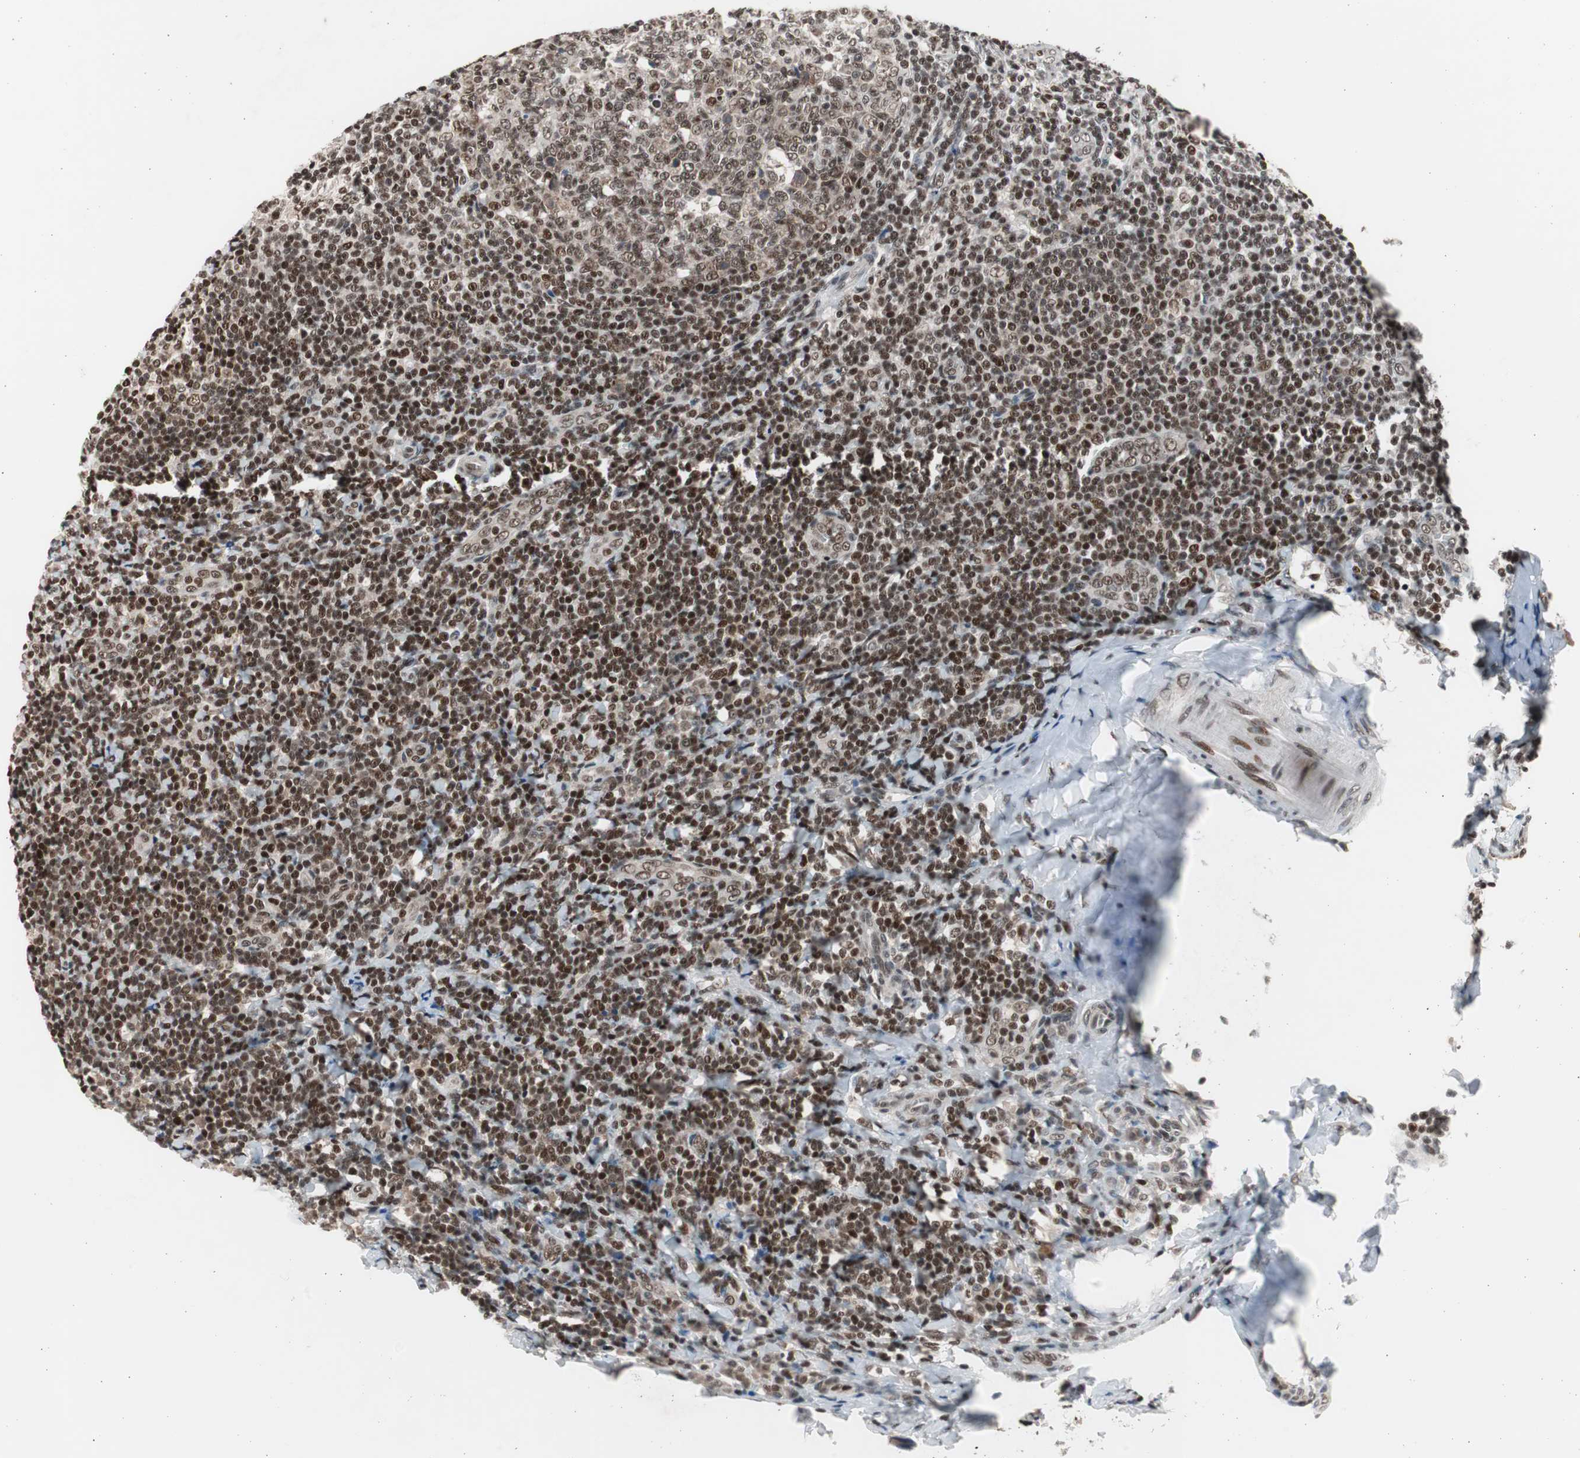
{"staining": {"intensity": "strong", "quantity": ">75%", "location": "nuclear"}, "tissue": "tonsil", "cell_type": "Germinal center cells", "image_type": "normal", "snomed": [{"axis": "morphology", "description": "Normal tissue, NOS"}, {"axis": "topography", "description": "Tonsil"}], "caption": "This is an image of IHC staining of unremarkable tonsil, which shows strong positivity in the nuclear of germinal center cells.", "gene": "RPA1", "patient": {"sex": "male", "age": 31}}